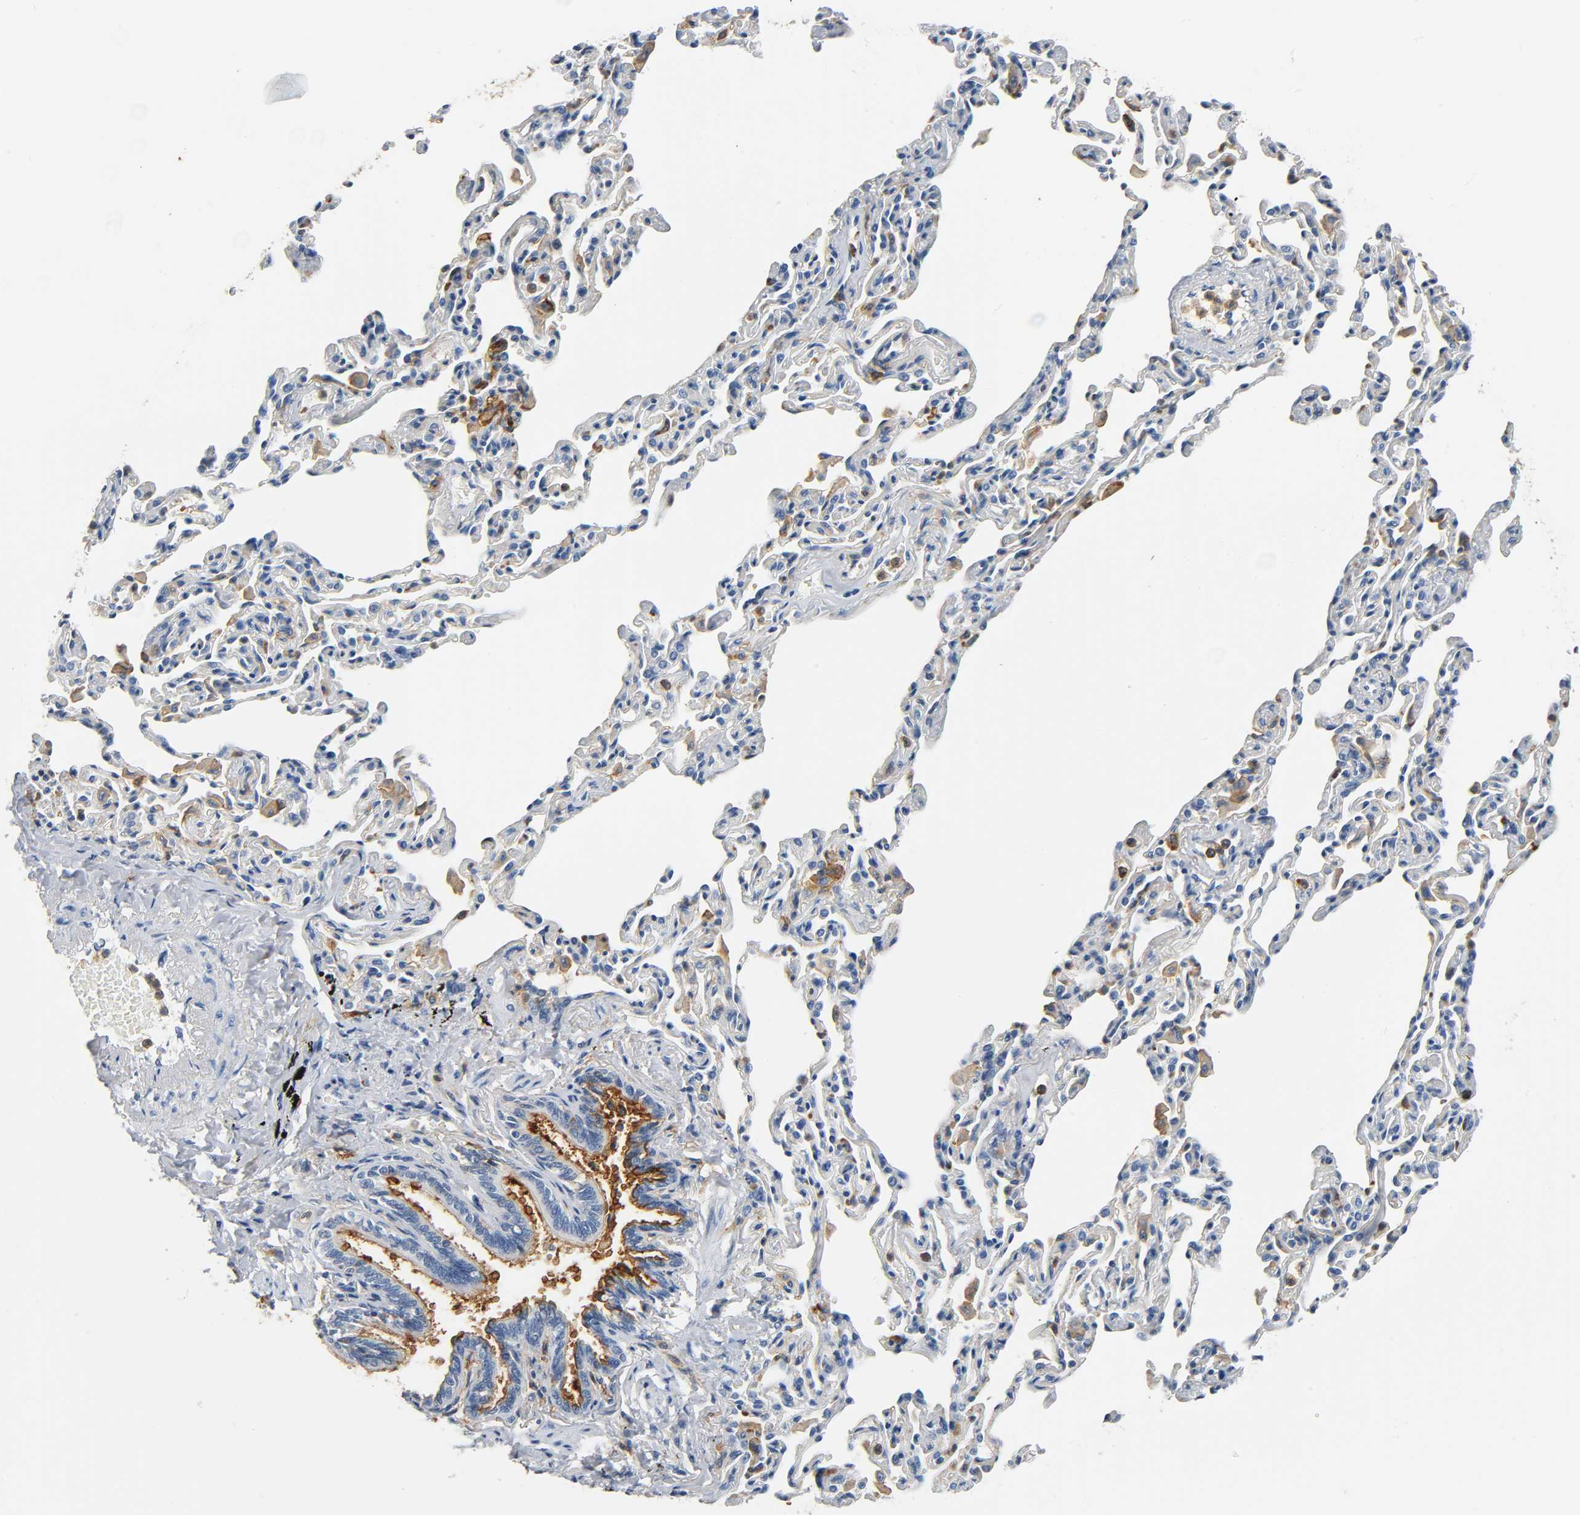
{"staining": {"intensity": "moderate", "quantity": "25%-75%", "location": "cytoplasmic/membranous"}, "tissue": "bronchus", "cell_type": "Respiratory epithelial cells", "image_type": "normal", "snomed": [{"axis": "morphology", "description": "Normal tissue, NOS"}, {"axis": "topography", "description": "Lung"}], "caption": "Respiratory epithelial cells exhibit moderate cytoplasmic/membranous expression in approximately 25%-75% of cells in benign bronchus. The staining is performed using DAB (3,3'-diaminobenzidine) brown chromogen to label protein expression. The nuclei are counter-stained blue using hematoxylin.", "gene": "ANPEP", "patient": {"sex": "male", "age": 64}}